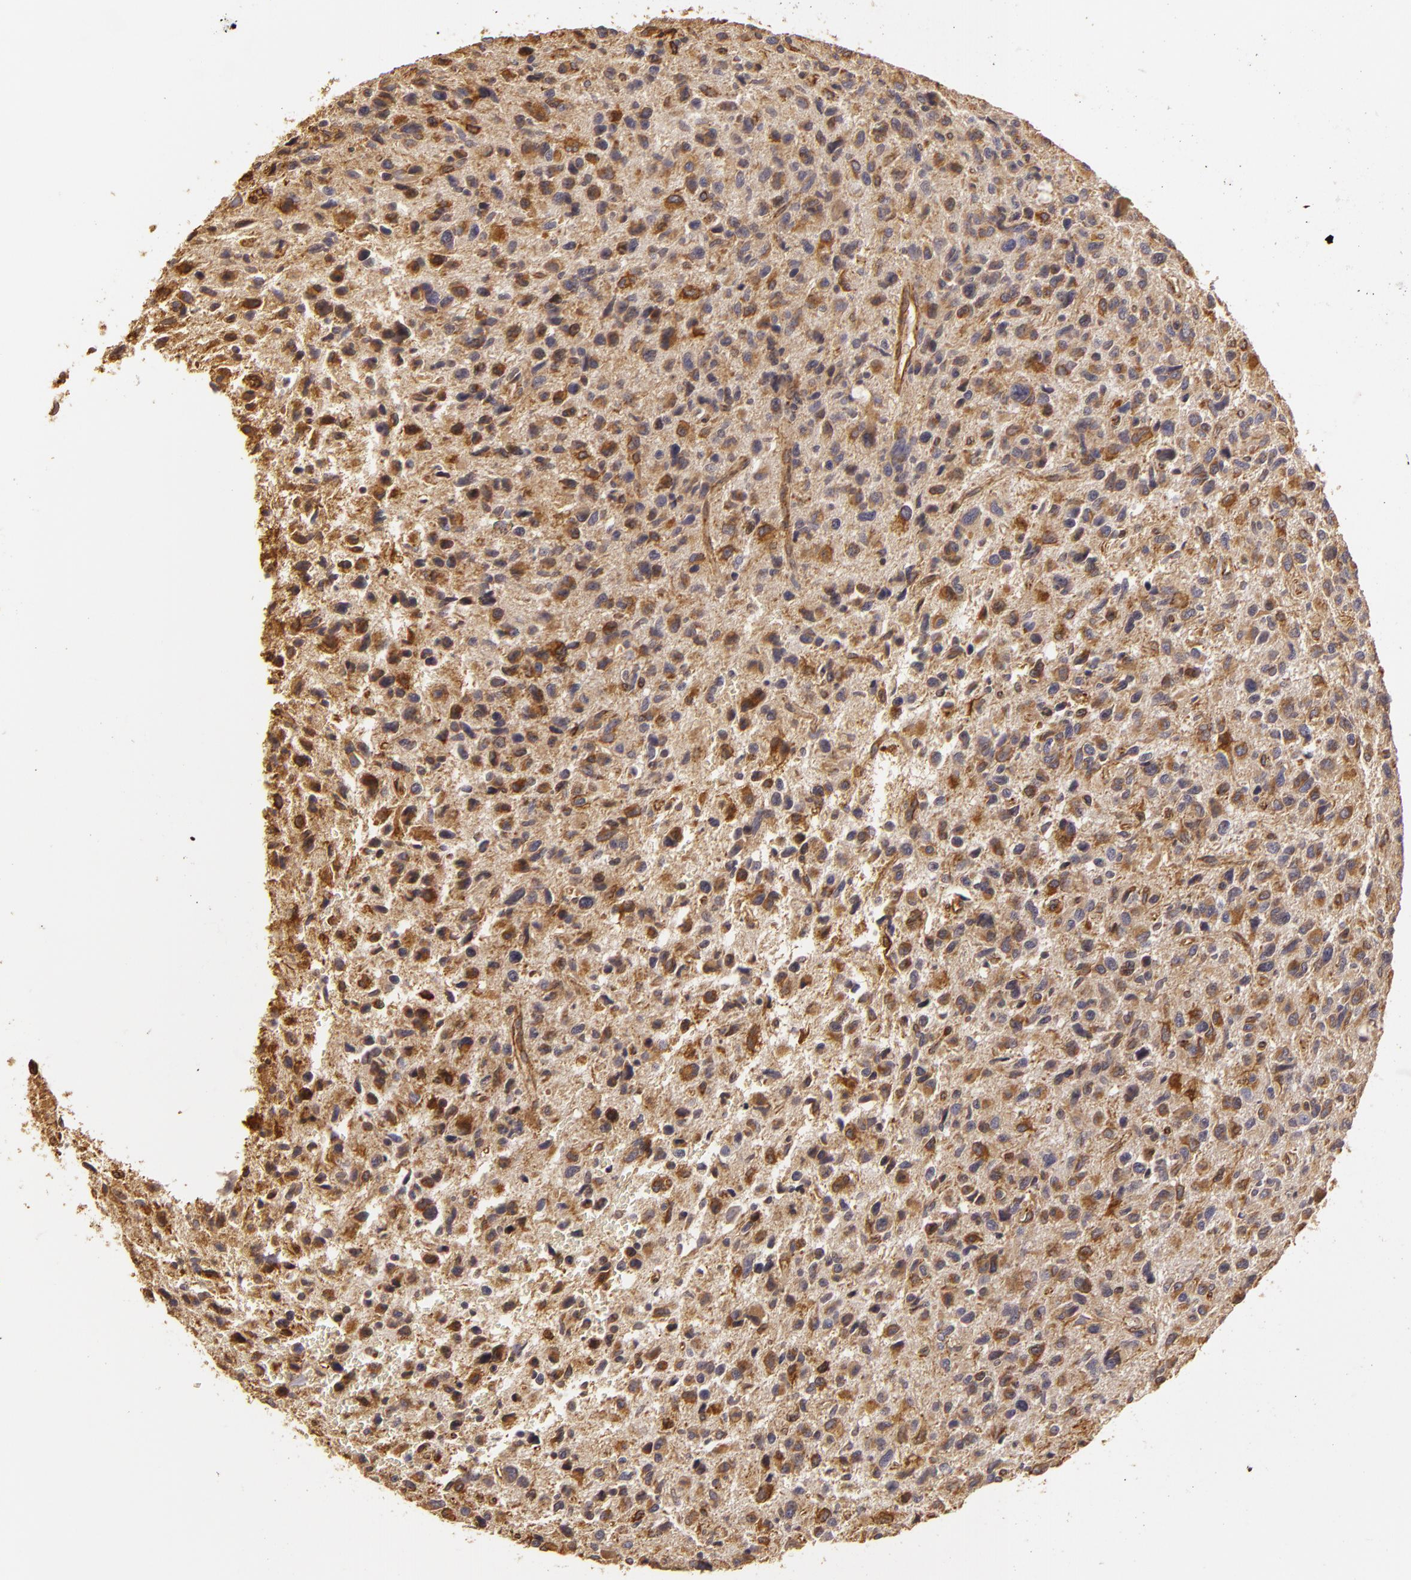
{"staining": {"intensity": "moderate", "quantity": ">75%", "location": "cytoplasmic/membranous"}, "tissue": "glioma", "cell_type": "Tumor cells", "image_type": "cancer", "snomed": [{"axis": "morphology", "description": "Glioma, malignant, High grade"}, {"axis": "topography", "description": "Brain"}], "caption": "Protein staining by immunohistochemistry (IHC) shows moderate cytoplasmic/membranous expression in about >75% of tumor cells in malignant high-grade glioma.", "gene": "CYB5R3", "patient": {"sex": "female", "age": 60}}